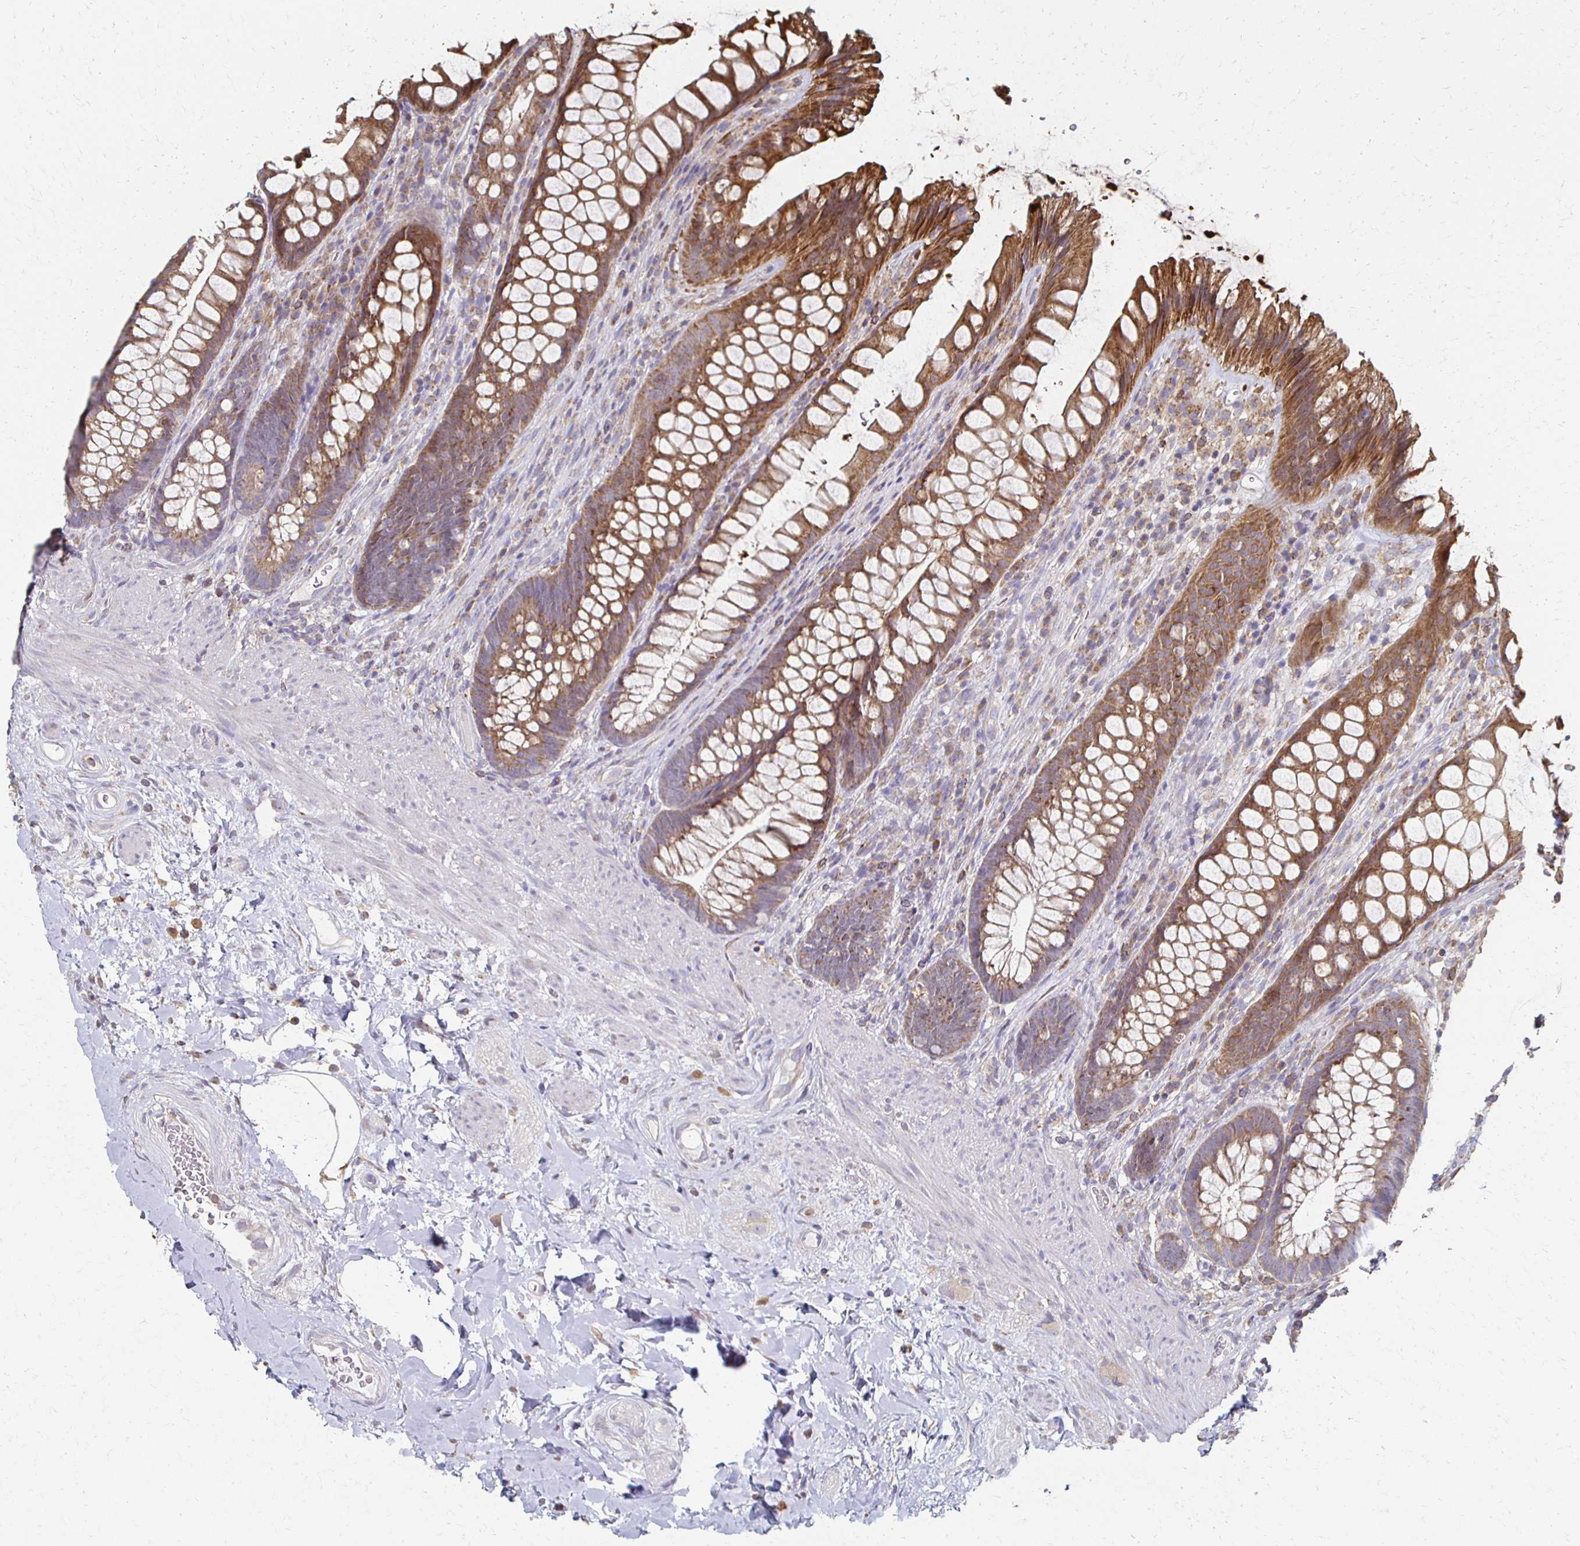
{"staining": {"intensity": "strong", "quantity": ">75%", "location": "cytoplasmic/membranous"}, "tissue": "rectum", "cell_type": "Glandular cells", "image_type": "normal", "snomed": [{"axis": "morphology", "description": "Normal tissue, NOS"}, {"axis": "topography", "description": "Rectum"}], "caption": "Human rectum stained with a brown dye shows strong cytoplasmic/membranous positive expression in about >75% of glandular cells.", "gene": "CX3CR1", "patient": {"sex": "male", "age": 53}}